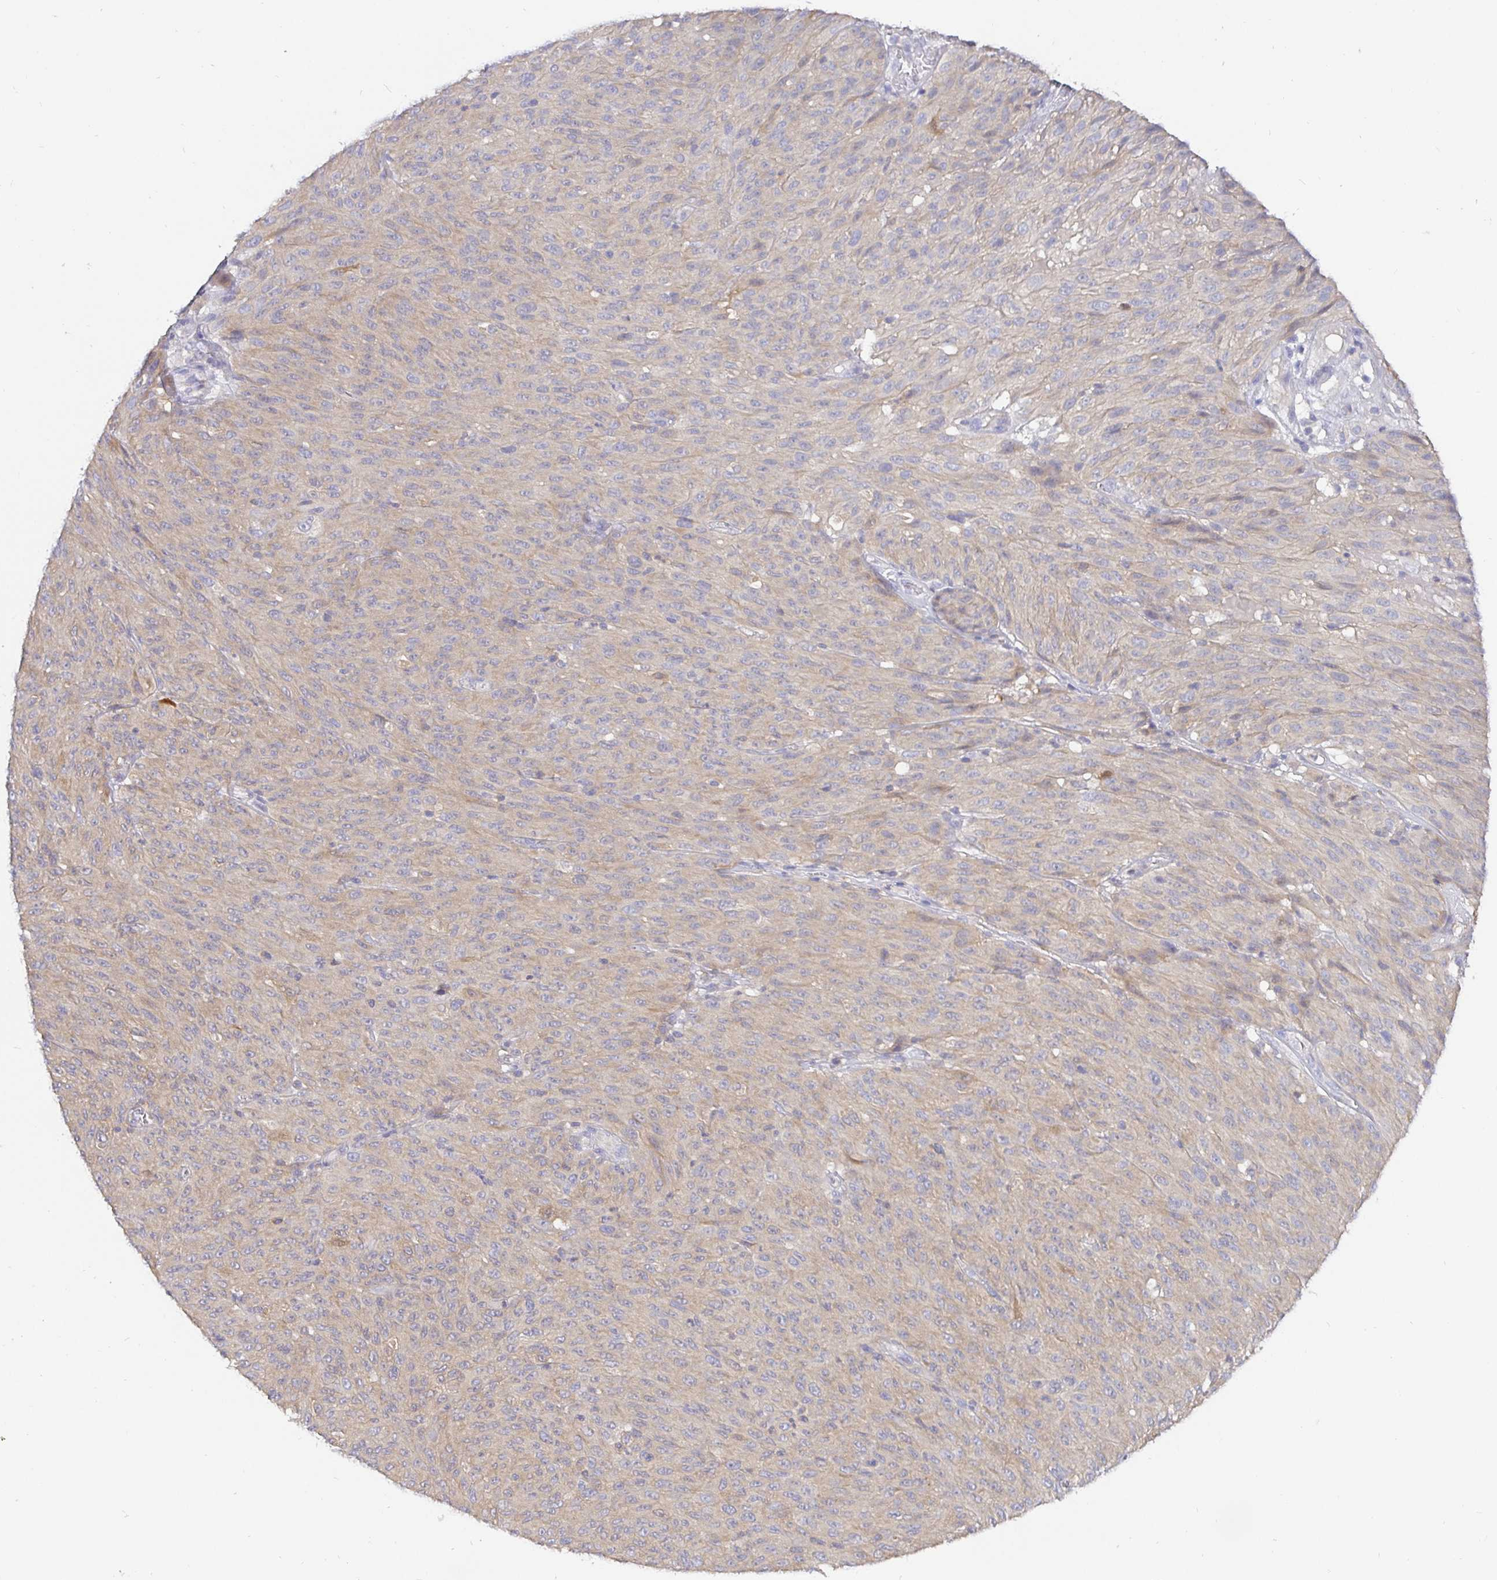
{"staining": {"intensity": "weak", "quantity": "<25%", "location": "cytoplasmic/membranous"}, "tissue": "melanoma", "cell_type": "Tumor cells", "image_type": "cancer", "snomed": [{"axis": "morphology", "description": "Malignant melanoma, NOS"}, {"axis": "topography", "description": "Skin"}], "caption": "Protein analysis of malignant melanoma shows no significant positivity in tumor cells. (Stains: DAB immunohistochemistry with hematoxylin counter stain, Microscopy: brightfield microscopy at high magnification).", "gene": "KIF21A", "patient": {"sex": "male", "age": 85}}